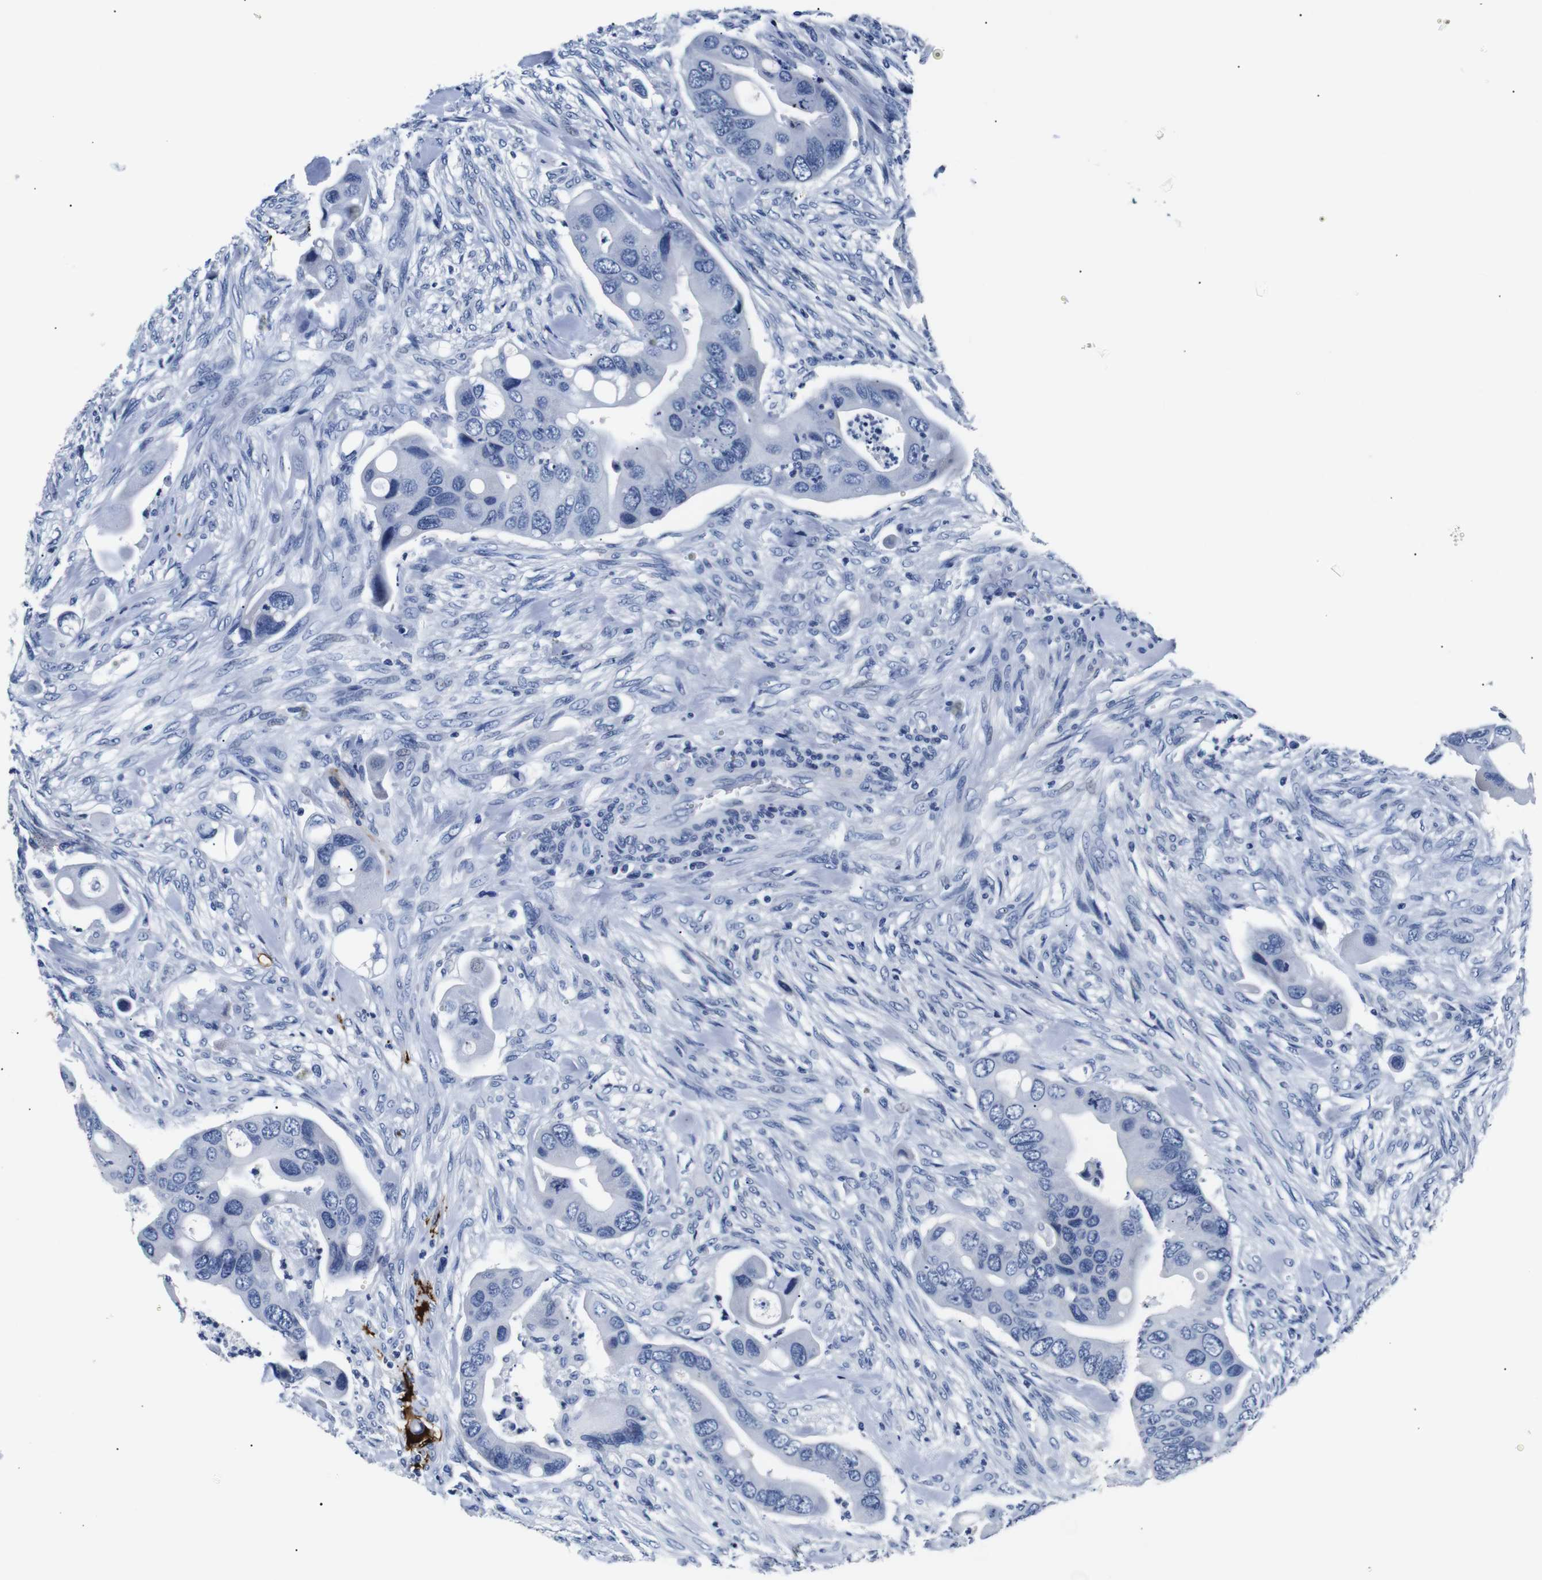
{"staining": {"intensity": "negative", "quantity": "none", "location": "none"}, "tissue": "colorectal cancer", "cell_type": "Tumor cells", "image_type": "cancer", "snomed": [{"axis": "morphology", "description": "Adenocarcinoma, NOS"}, {"axis": "topography", "description": "Rectum"}], "caption": "IHC photomicrograph of human adenocarcinoma (colorectal) stained for a protein (brown), which demonstrates no staining in tumor cells. The staining is performed using DAB brown chromogen with nuclei counter-stained in using hematoxylin.", "gene": "GAP43", "patient": {"sex": "female", "age": 57}}